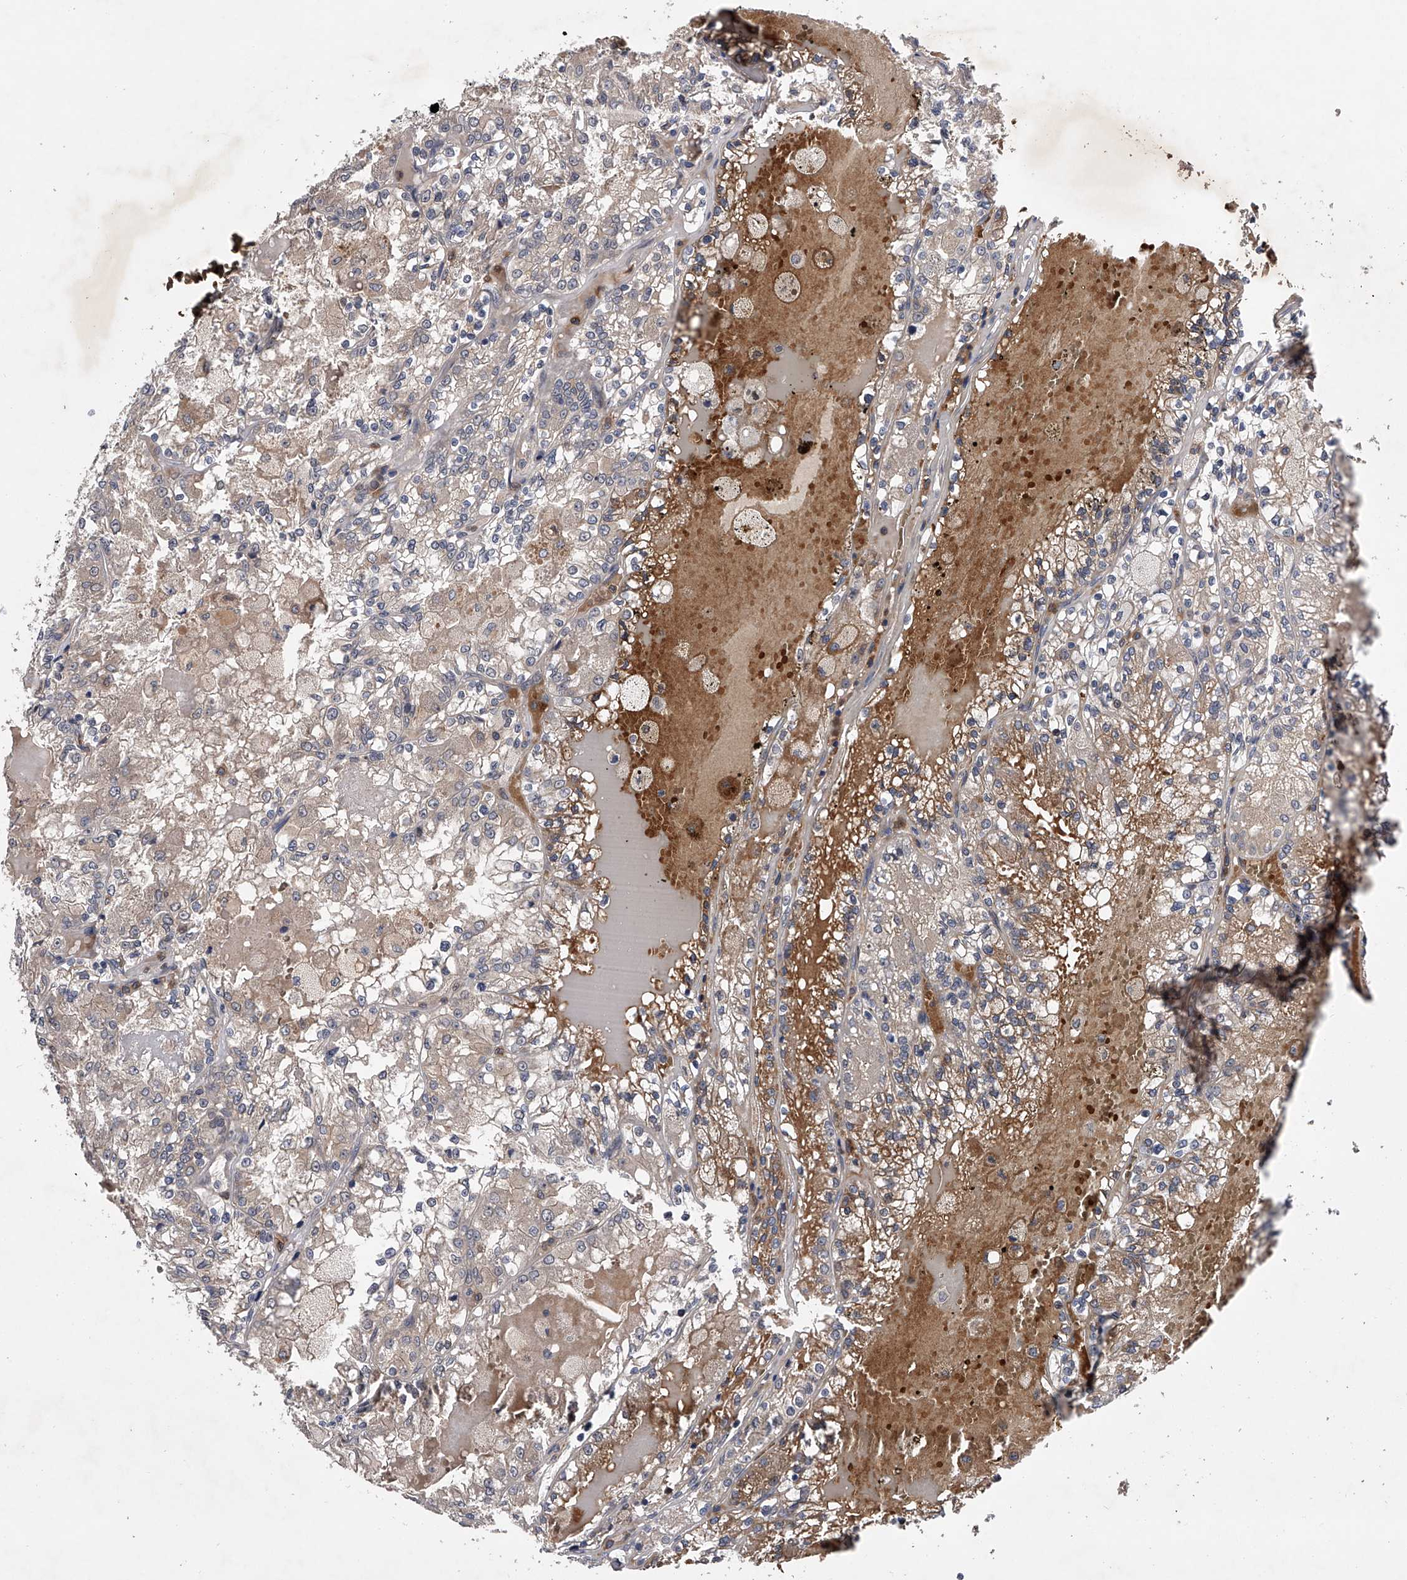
{"staining": {"intensity": "negative", "quantity": "none", "location": "none"}, "tissue": "renal cancer", "cell_type": "Tumor cells", "image_type": "cancer", "snomed": [{"axis": "morphology", "description": "Adenocarcinoma, NOS"}, {"axis": "topography", "description": "Kidney"}], "caption": "DAB (3,3'-diaminobenzidine) immunohistochemical staining of renal adenocarcinoma shows no significant positivity in tumor cells.", "gene": "ZNF30", "patient": {"sex": "female", "age": 56}}